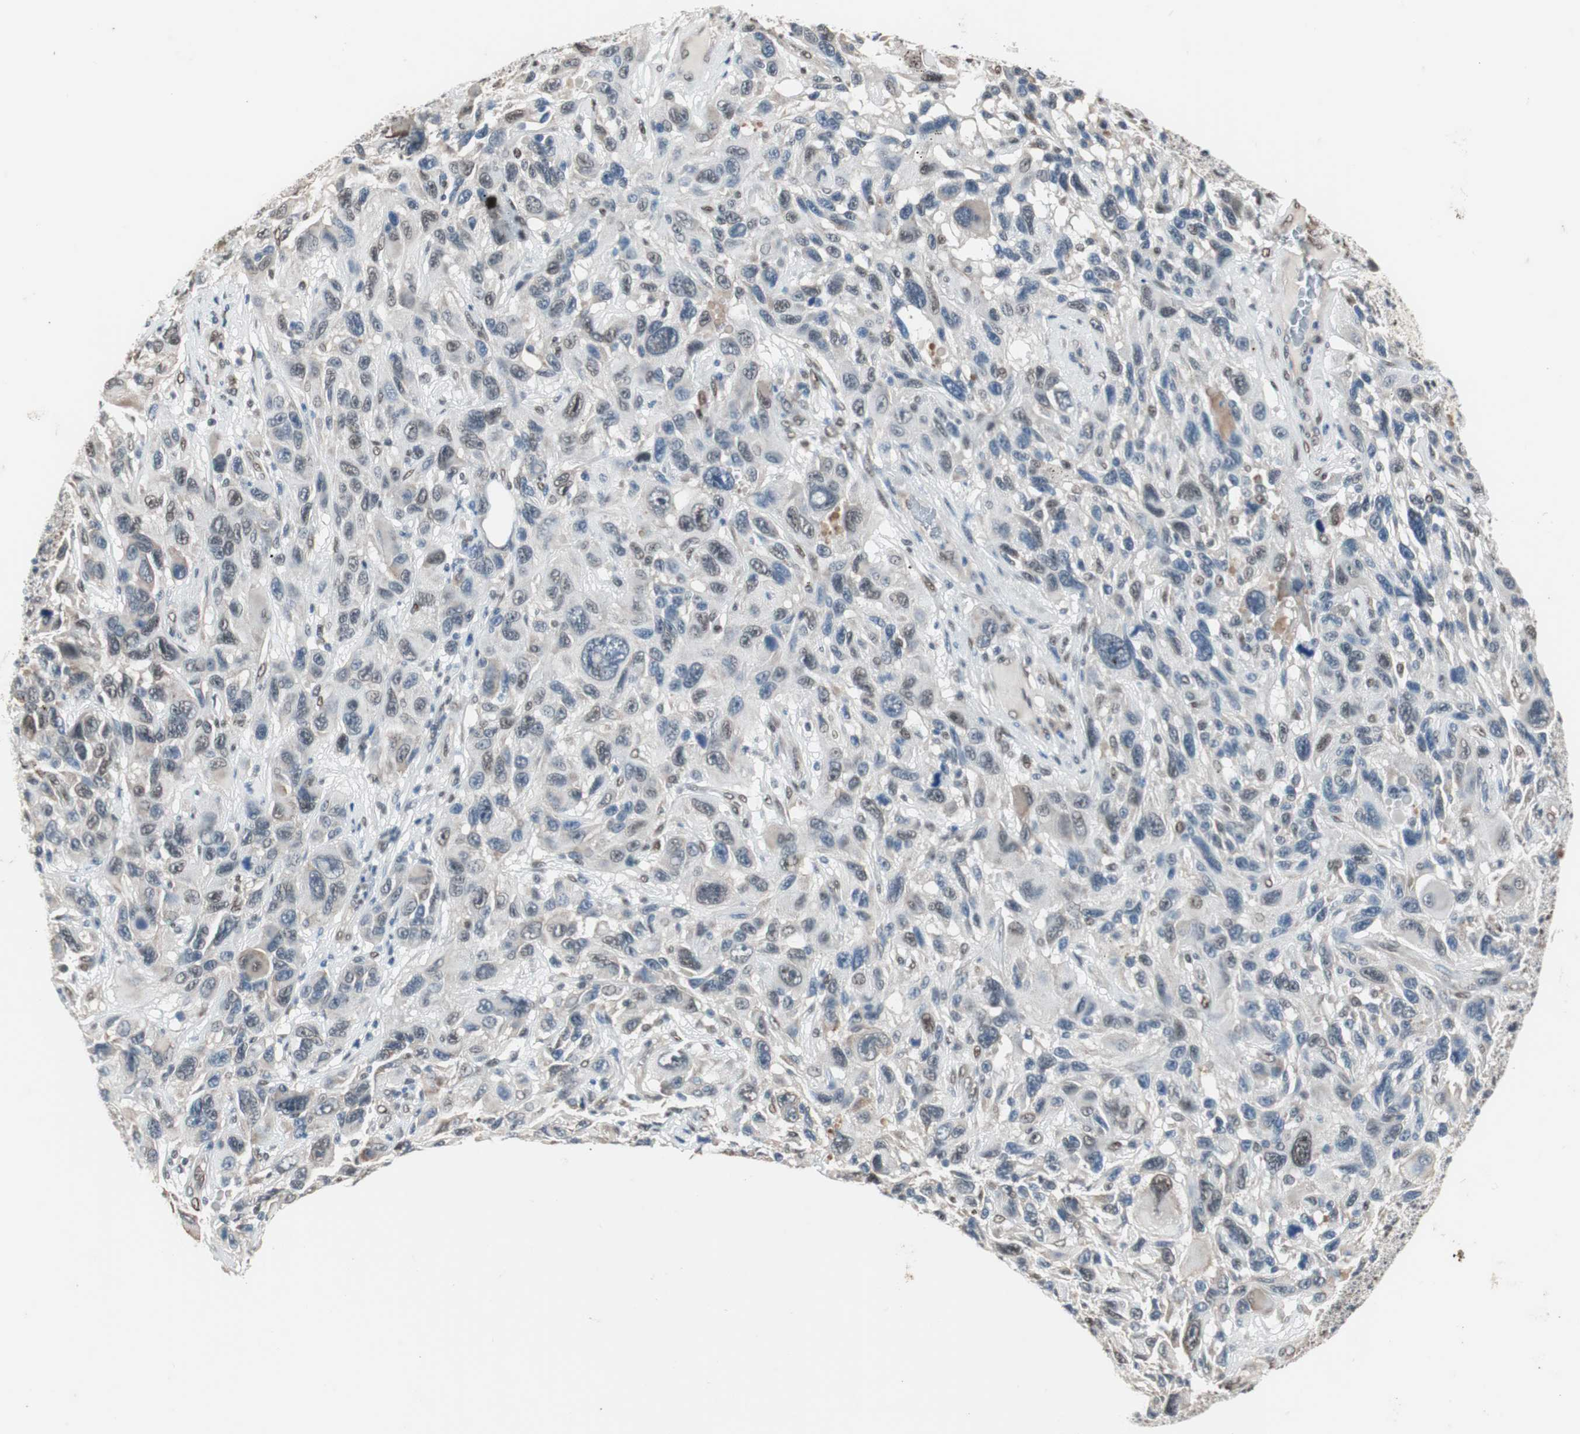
{"staining": {"intensity": "weak", "quantity": "<25%", "location": "nuclear"}, "tissue": "melanoma", "cell_type": "Tumor cells", "image_type": "cancer", "snomed": [{"axis": "morphology", "description": "Malignant melanoma, NOS"}, {"axis": "topography", "description": "Skin"}], "caption": "Immunohistochemistry (IHC) photomicrograph of neoplastic tissue: human malignant melanoma stained with DAB shows no significant protein staining in tumor cells.", "gene": "PML", "patient": {"sex": "male", "age": 53}}